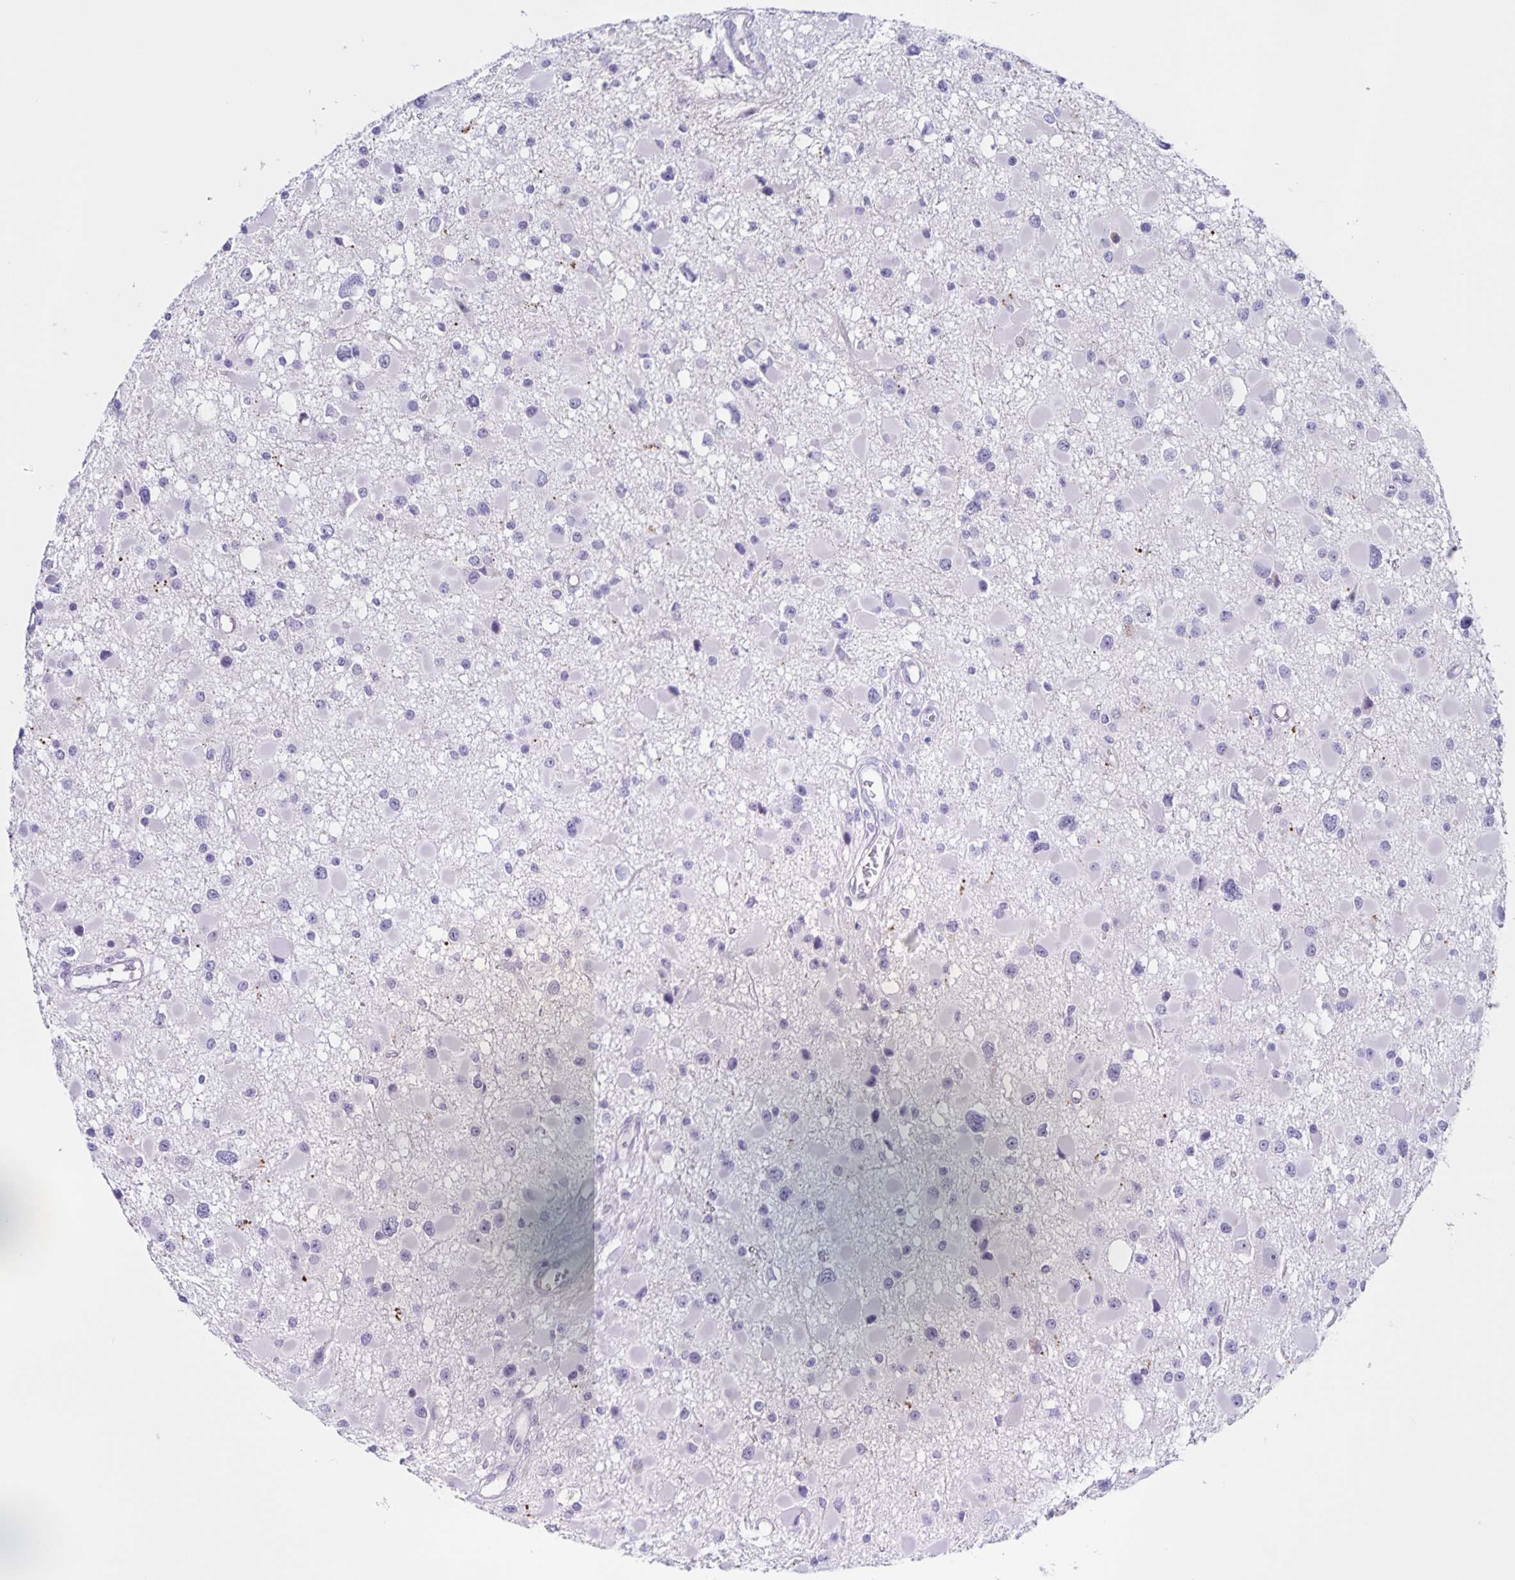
{"staining": {"intensity": "negative", "quantity": "none", "location": "none"}, "tissue": "glioma", "cell_type": "Tumor cells", "image_type": "cancer", "snomed": [{"axis": "morphology", "description": "Glioma, malignant, High grade"}, {"axis": "topography", "description": "Brain"}], "caption": "The IHC micrograph has no significant expression in tumor cells of malignant glioma (high-grade) tissue.", "gene": "FAM170A", "patient": {"sex": "male", "age": 54}}